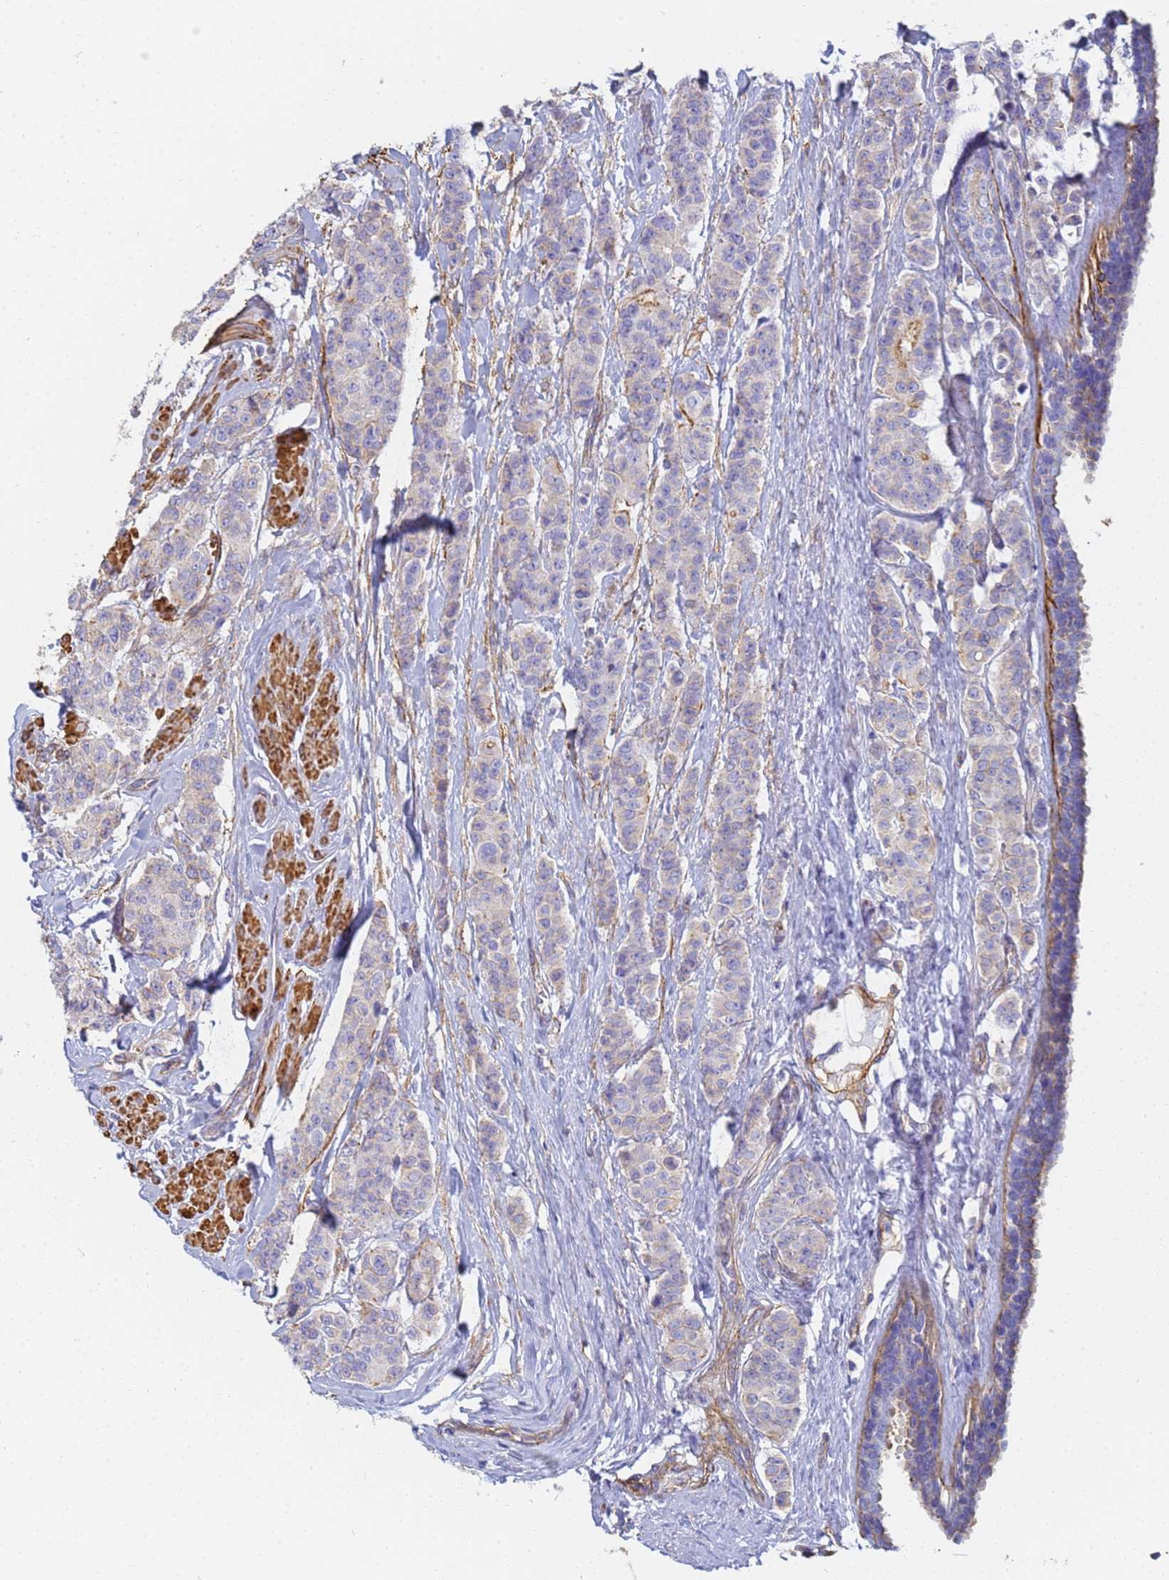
{"staining": {"intensity": "weak", "quantity": "<25%", "location": "cytoplasmic/membranous"}, "tissue": "breast cancer", "cell_type": "Tumor cells", "image_type": "cancer", "snomed": [{"axis": "morphology", "description": "Duct carcinoma"}, {"axis": "topography", "description": "Breast"}], "caption": "Photomicrograph shows no significant protein staining in tumor cells of breast cancer (intraductal carcinoma).", "gene": "TPM1", "patient": {"sex": "female", "age": 40}}